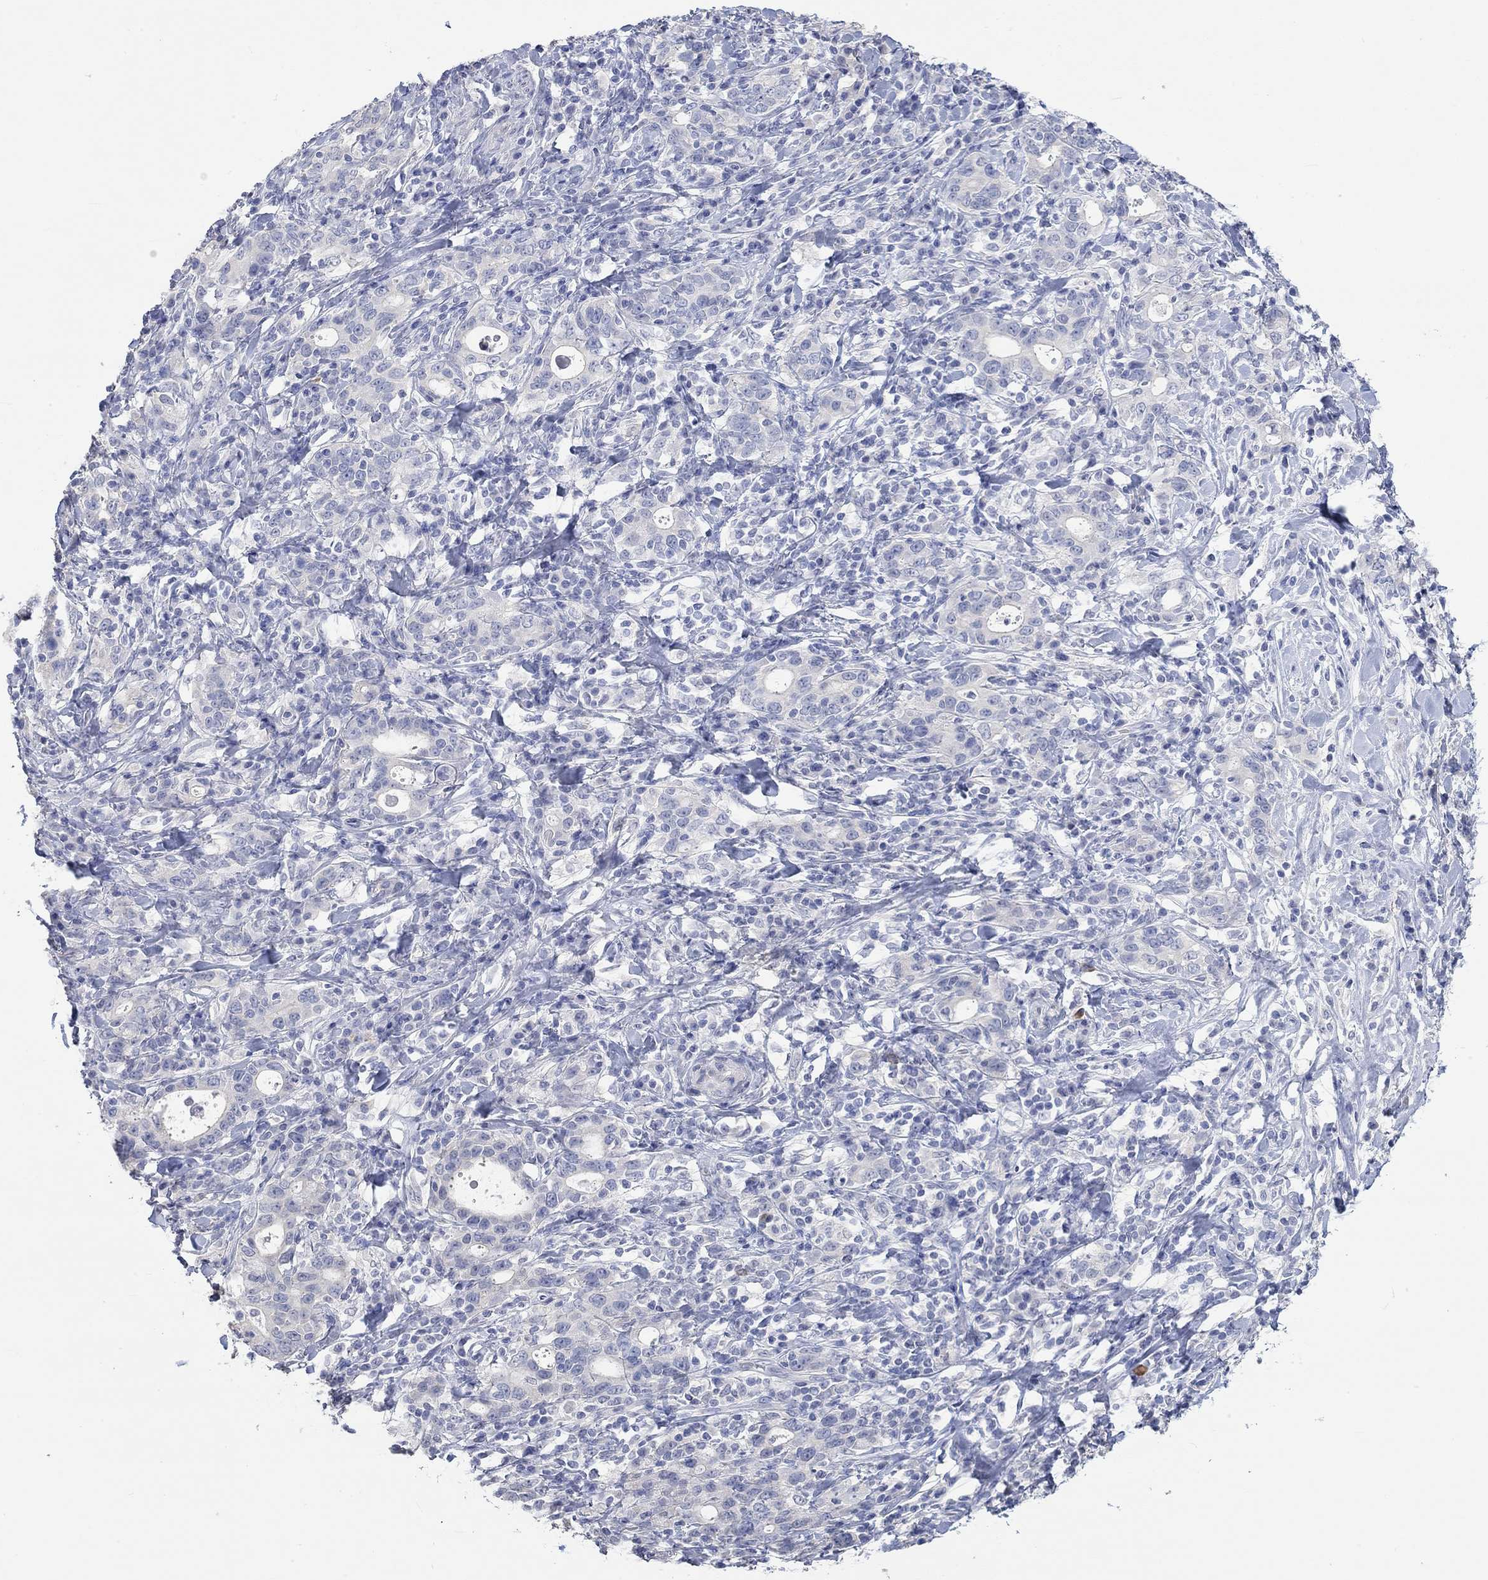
{"staining": {"intensity": "negative", "quantity": "none", "location": "none"}, "tissue": "stomach cancer", "cell_type": "Tumor cells", "image_type": "cancer", "snomed": [{"axis": "morphology", "description": "Adenocarcinoma, NOS"}, {"axis": "topography", "description": "Stomach"}], "caption": "This is an immunohistochemistry photomicrograph of human stomach cancer (adenocarcinoma). There is no positivity in tumor cells.", "gene": "PNMA5", "patient": {"sex": "male", "age": 79}}